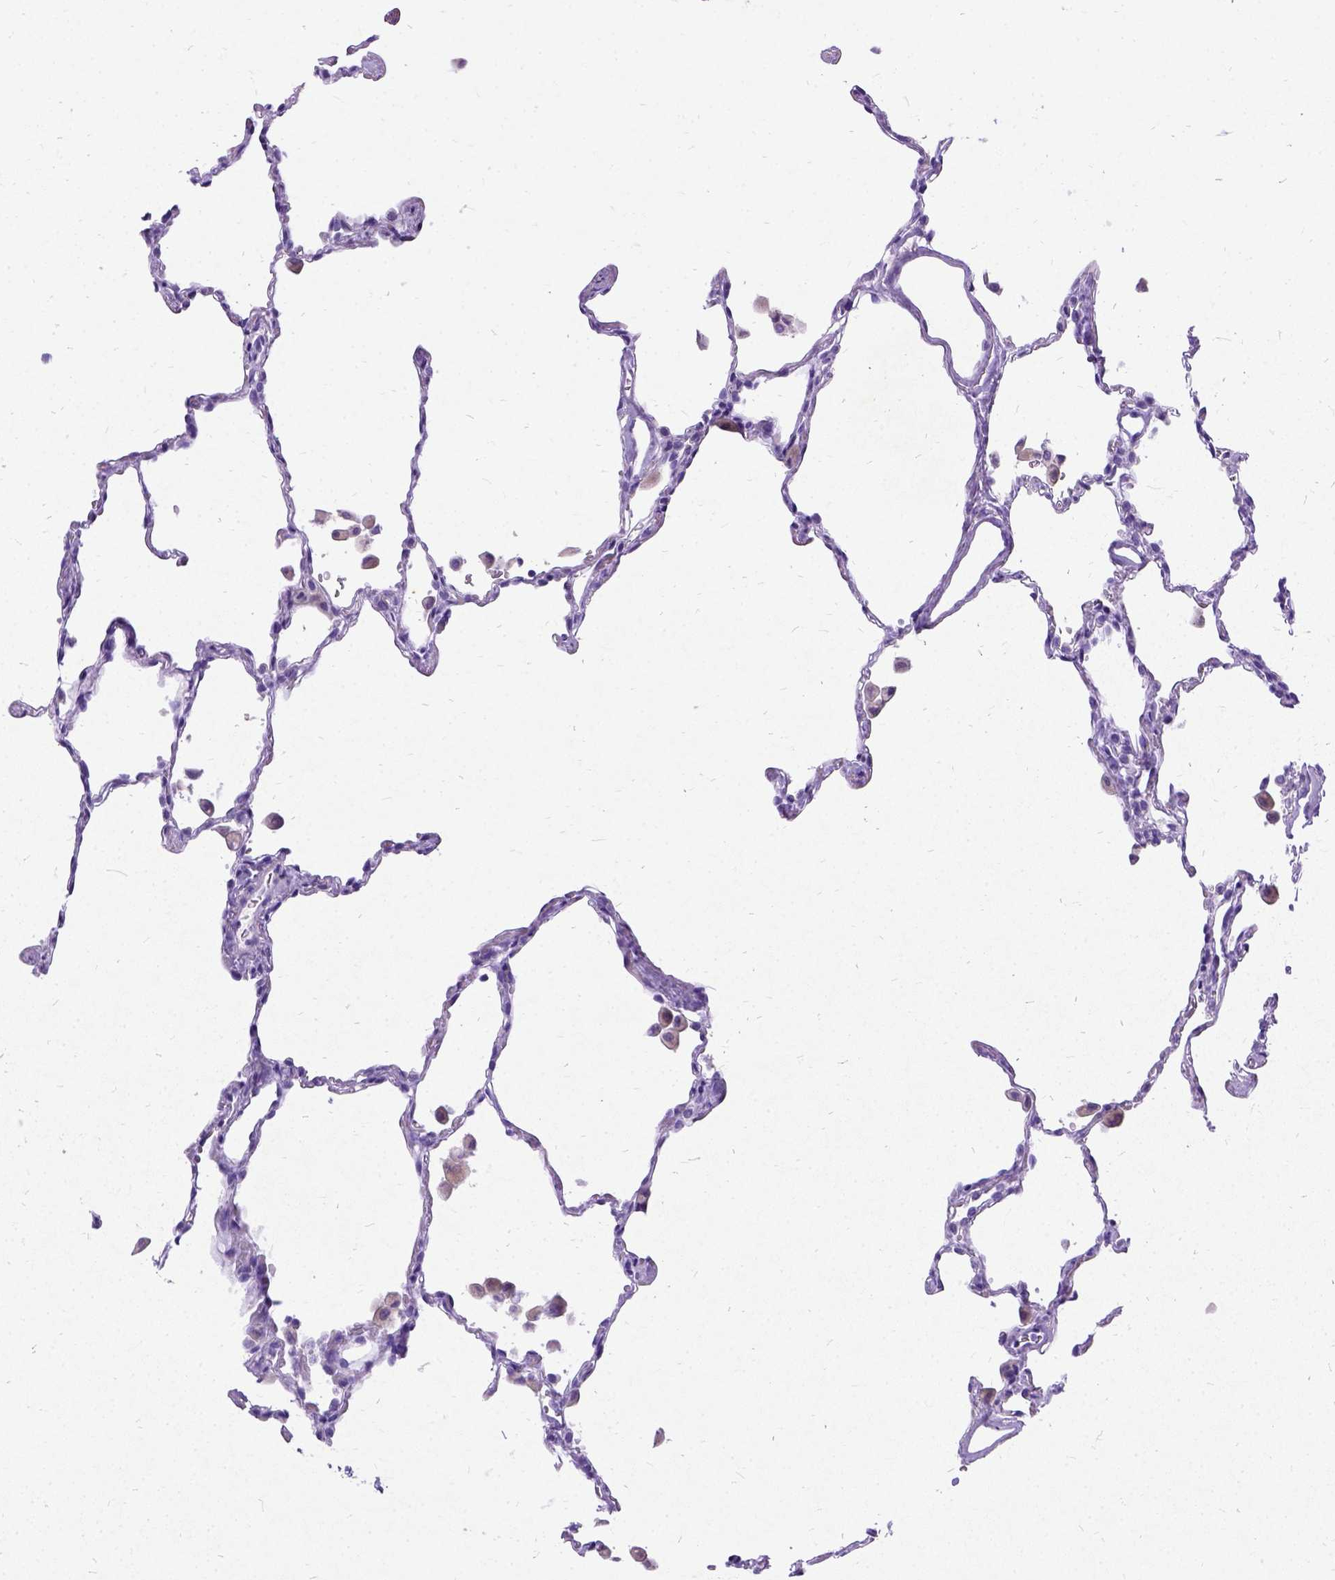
{"staining": {"intensity": "negative", "quantity": "none", "location": "none"}, "tissue": "lung", "cell_type": "Alveolar cells", "image_type": "normal", "snomed": [{"axis": "morphology", "description": "Normal tissue, NOS"}, {"axis": "topography", "description": "Lung"}], "caption": "A histopathology image of lung stained for a protein displays no brown staining in alveolar cells. (Immunohistochemistry, brightfield microscopy, high magnification).", "gene": "NEUROD4", "patient": {"sex": "female", "age": 47}}